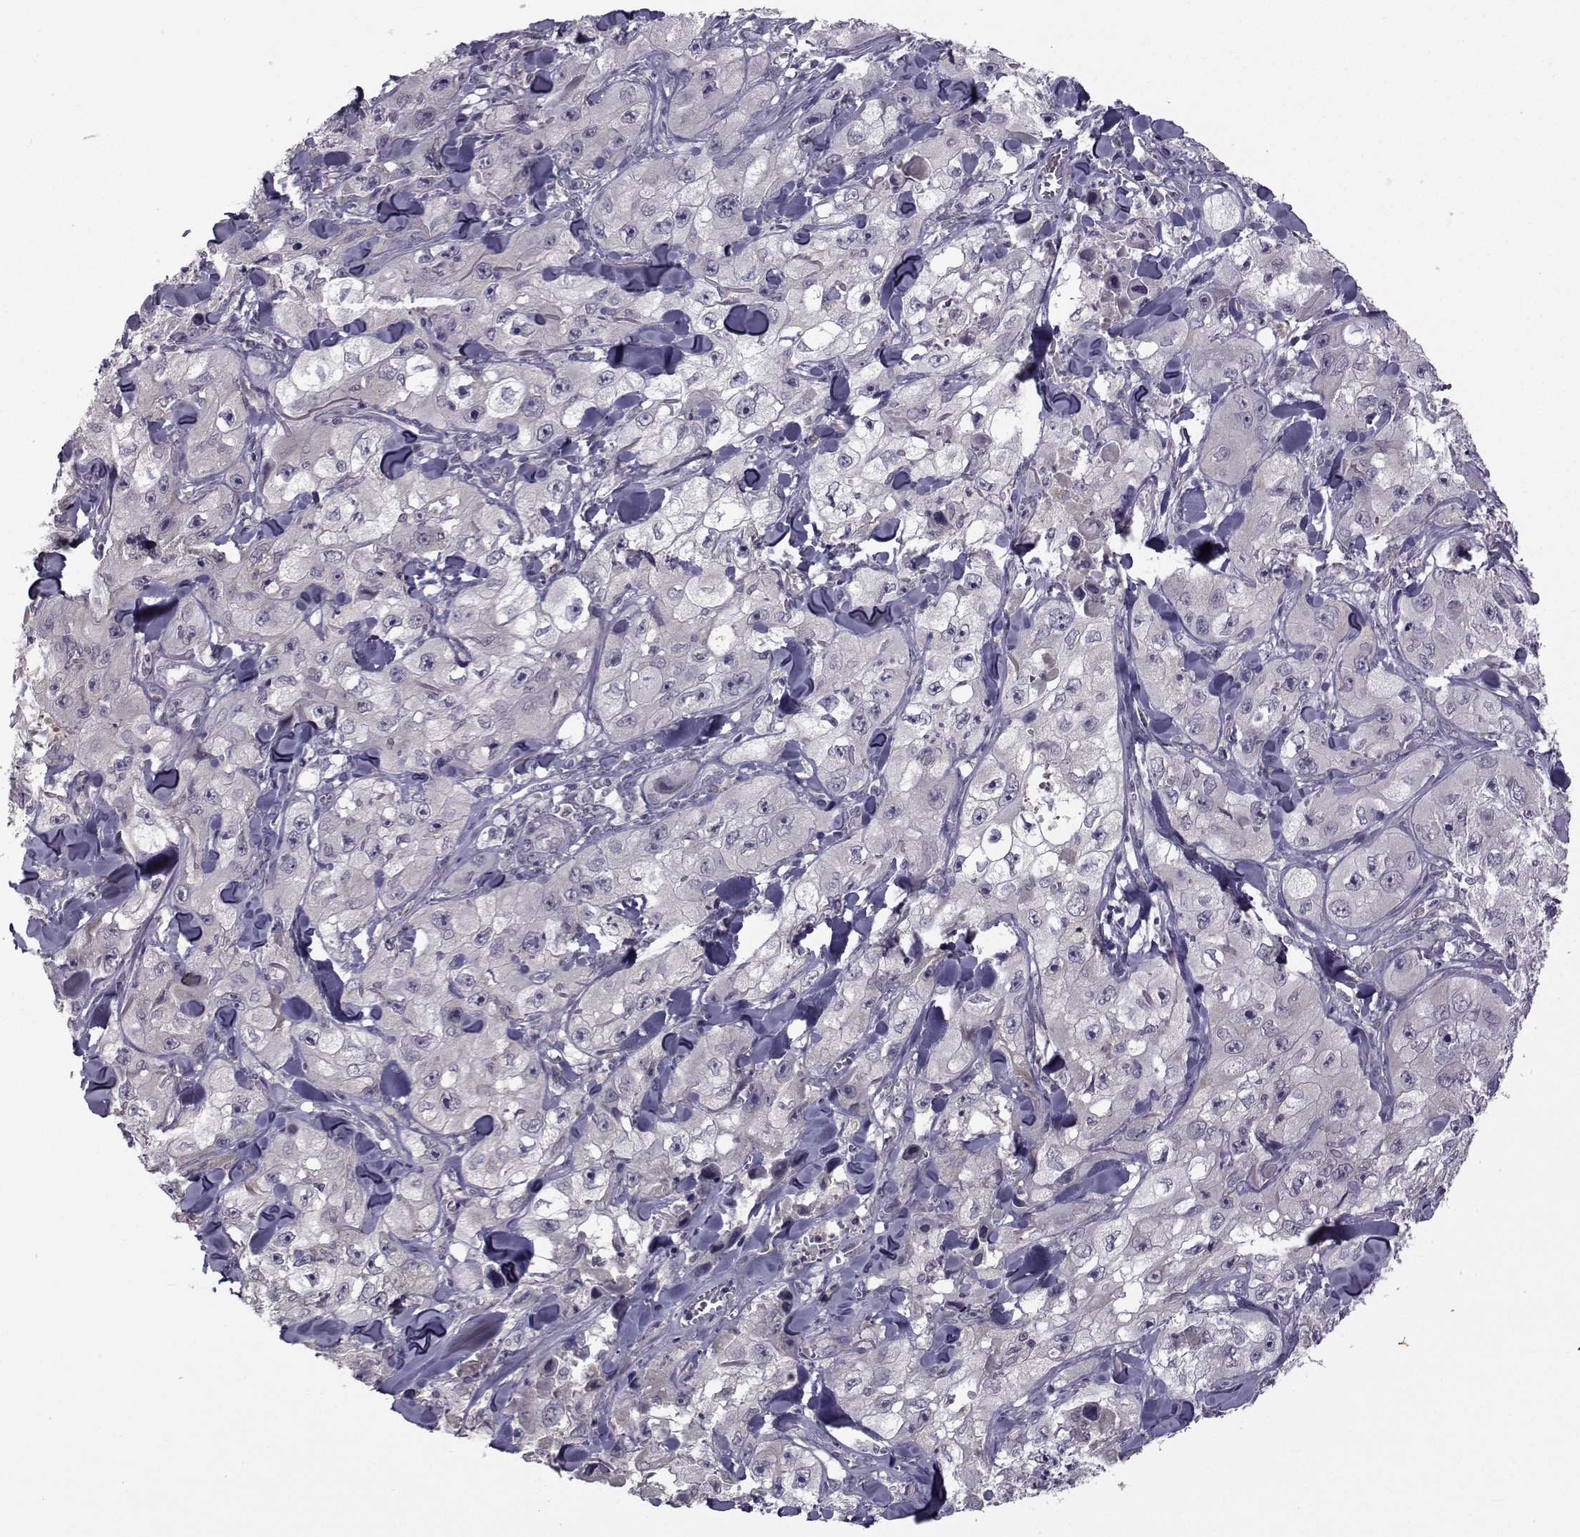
{"staining": {"intensity": "negative", "quantity": "none", "location": "none"}, "tissue": "skin cancer", "cell_type": "Tumor cells", "image_type": "cancer", "snomed": [{"axis": "morphology", "description": "Squamous cell carcinoma, NOS"}, {"axis": "topography", "description": "Skin"}, {"axis": "topography", "description": "Subcutis"}], "caption": "Immunohistochemical staining of skin cancer (squamous cell carcinoma) shows no significant expression in tumor cells. Brightfield microscopy of immunohistochemistry (IHC) stained with DAB (brown) and hematoxylin (blue), captured at high magnification.", "gene": "FDXR", "patient": {"sex": "male", "age": 73}}